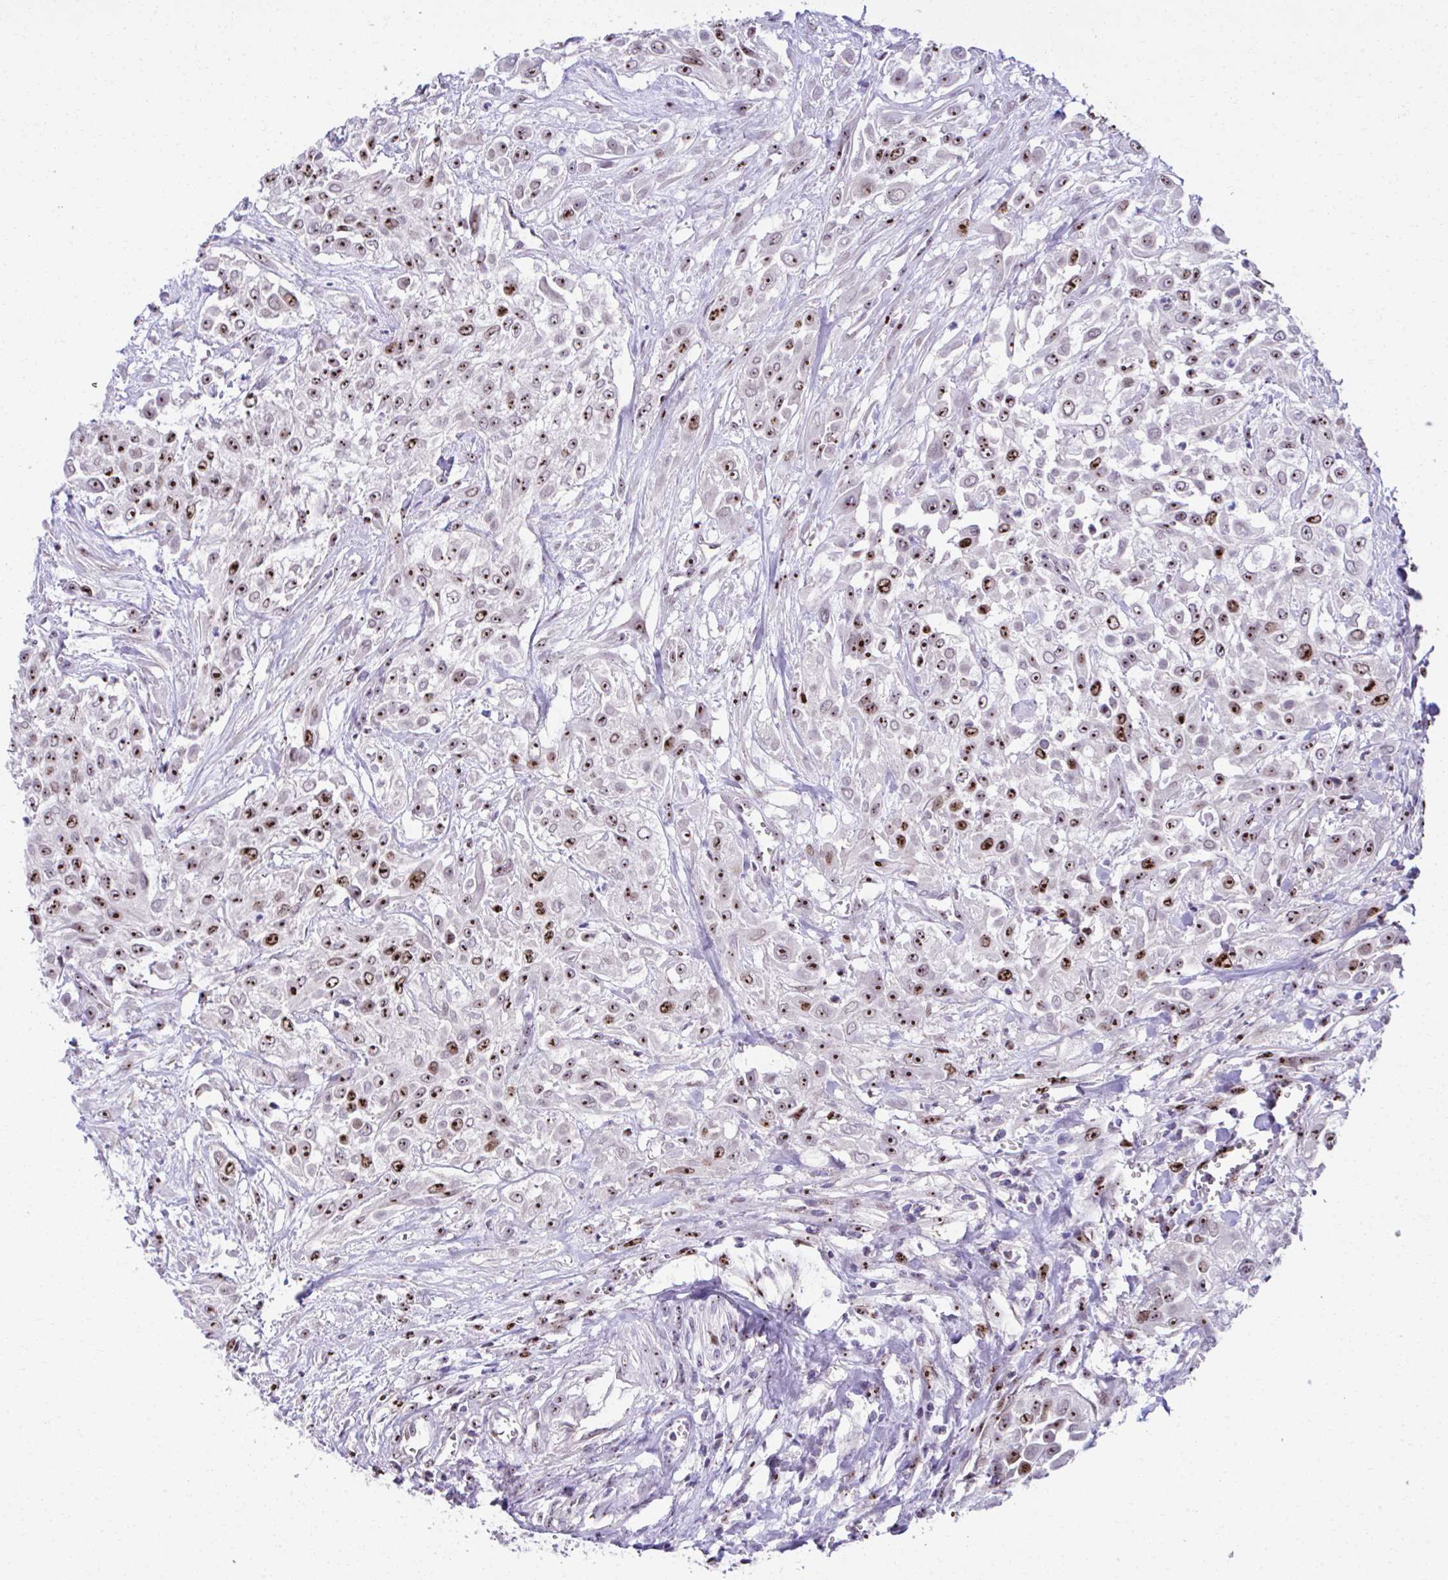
{"staining": {"intensity": "strong", "quantity": "25%-75%", "location": "nuclear"}, "tissue": "urothelial cancer", "cell_type": "Tumor cells", "image_type": "cancer", "snomed": [{"axis": "morphology", "description": "Urothelial carcinoma, High grade"}, {"axis": "topography", "description": "Urinary bladder"}], "caption": "Protein positivity by immunohistochemistry reveals strong nuclear expression in about 25%-75% of tumor cells in high-grade urothelial carcinoma. The staining was performed using DAB (3,3'-diaminobenzidine), with brown indicating positive protein expression. Nuclei are stained blue with hematoxylin.", "gene": "CEP72", "patient": {"sex": "male", "age": 57}}